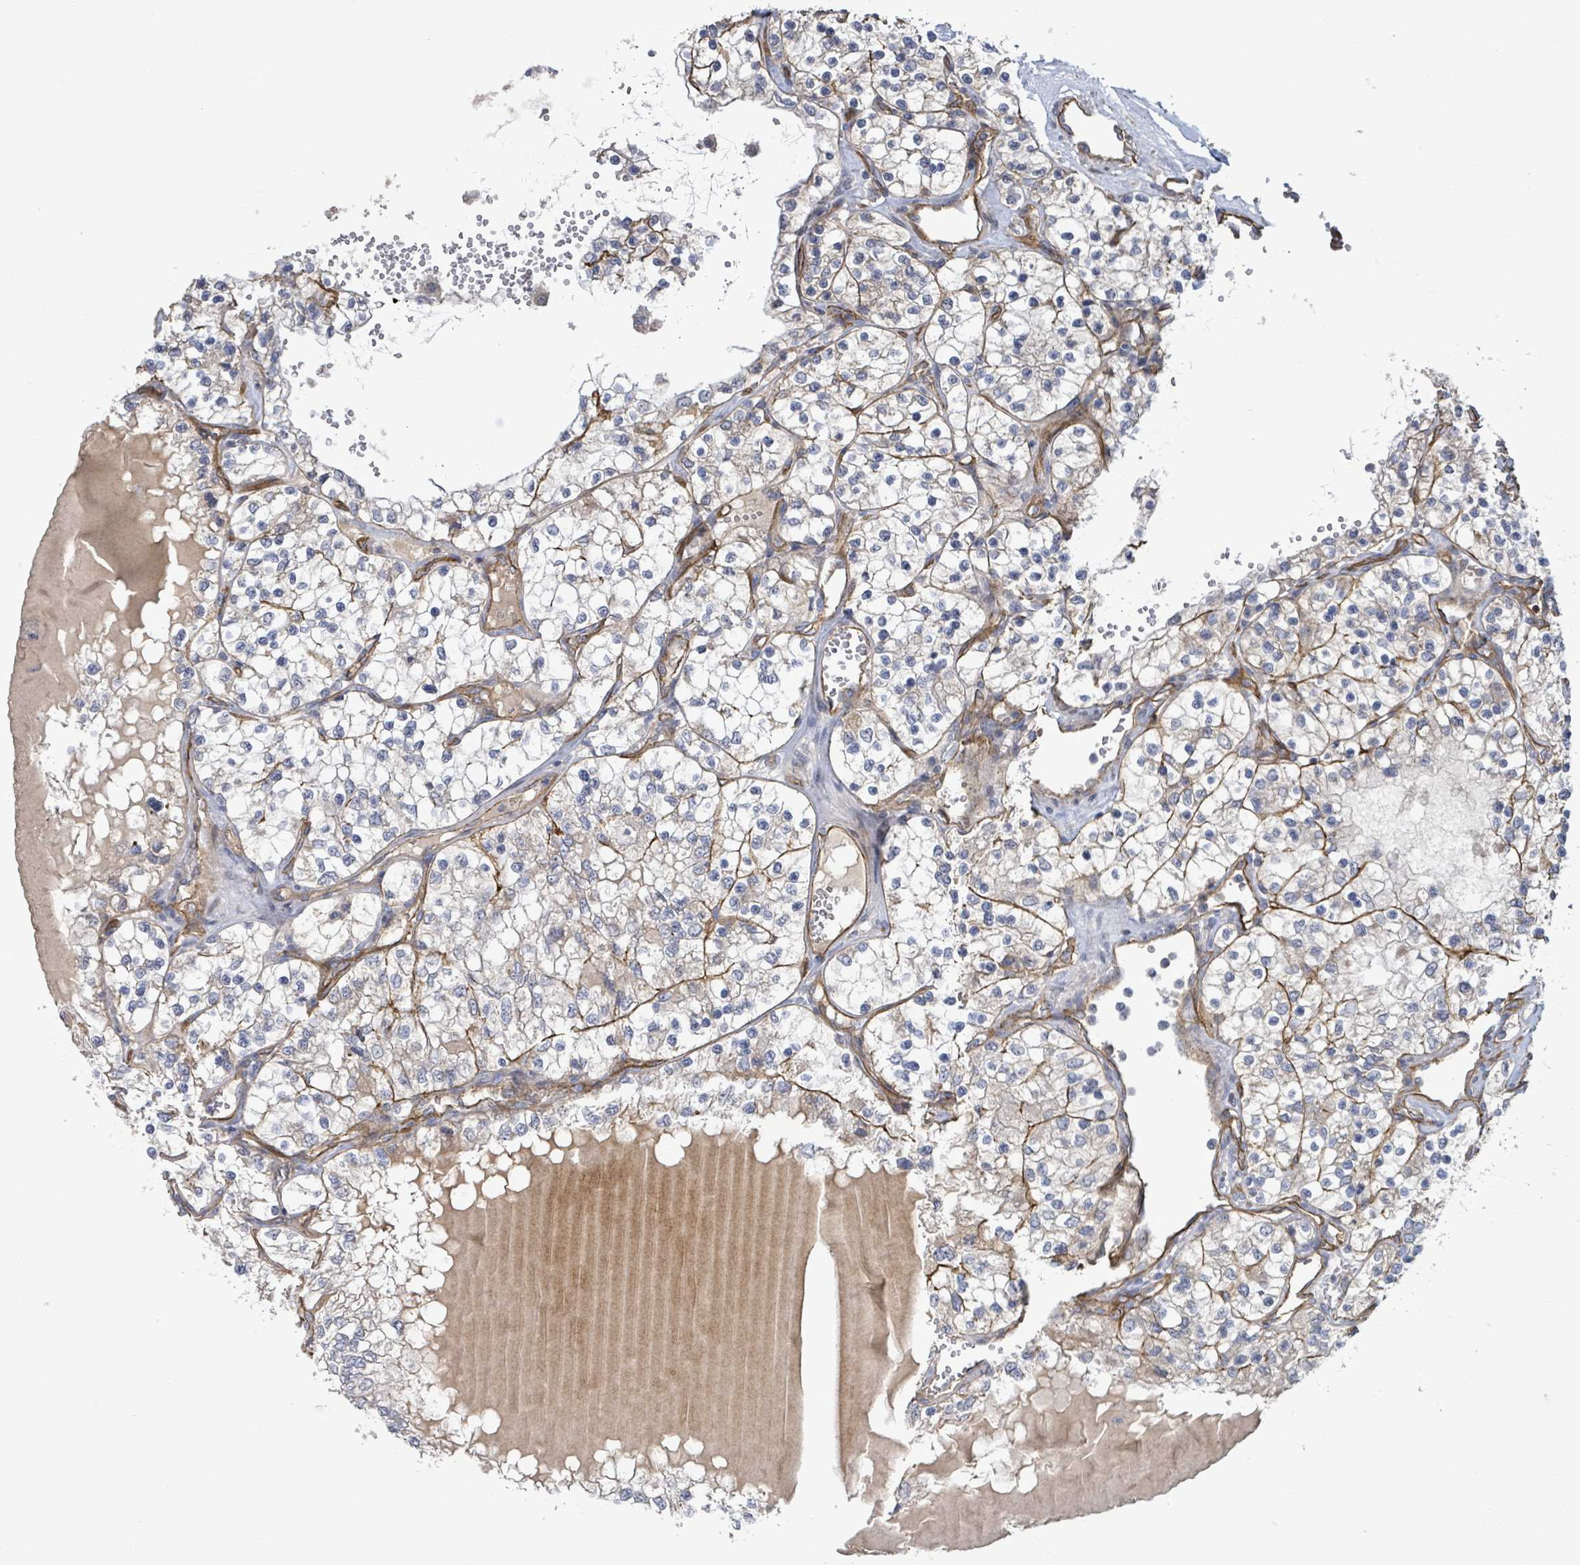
{"staining": {"intensity": "negative", "quantity": "none", "location": "none"}, "tissue": "renal cancer", "cell_type": "Tumor cells", "image_type": "cancer", "snomed": [{"axis": "morphology", "description": "Adenocarcinoma, NOS"}, {"axis": "topography", "description": "Kidney"}], "caption": "Immunohistochemistry of human adenocarcinoma (renal) reveals no positivity in tumor cells.", "gene": "KANK3", "patient": {"sex": "female", "age": 69}}